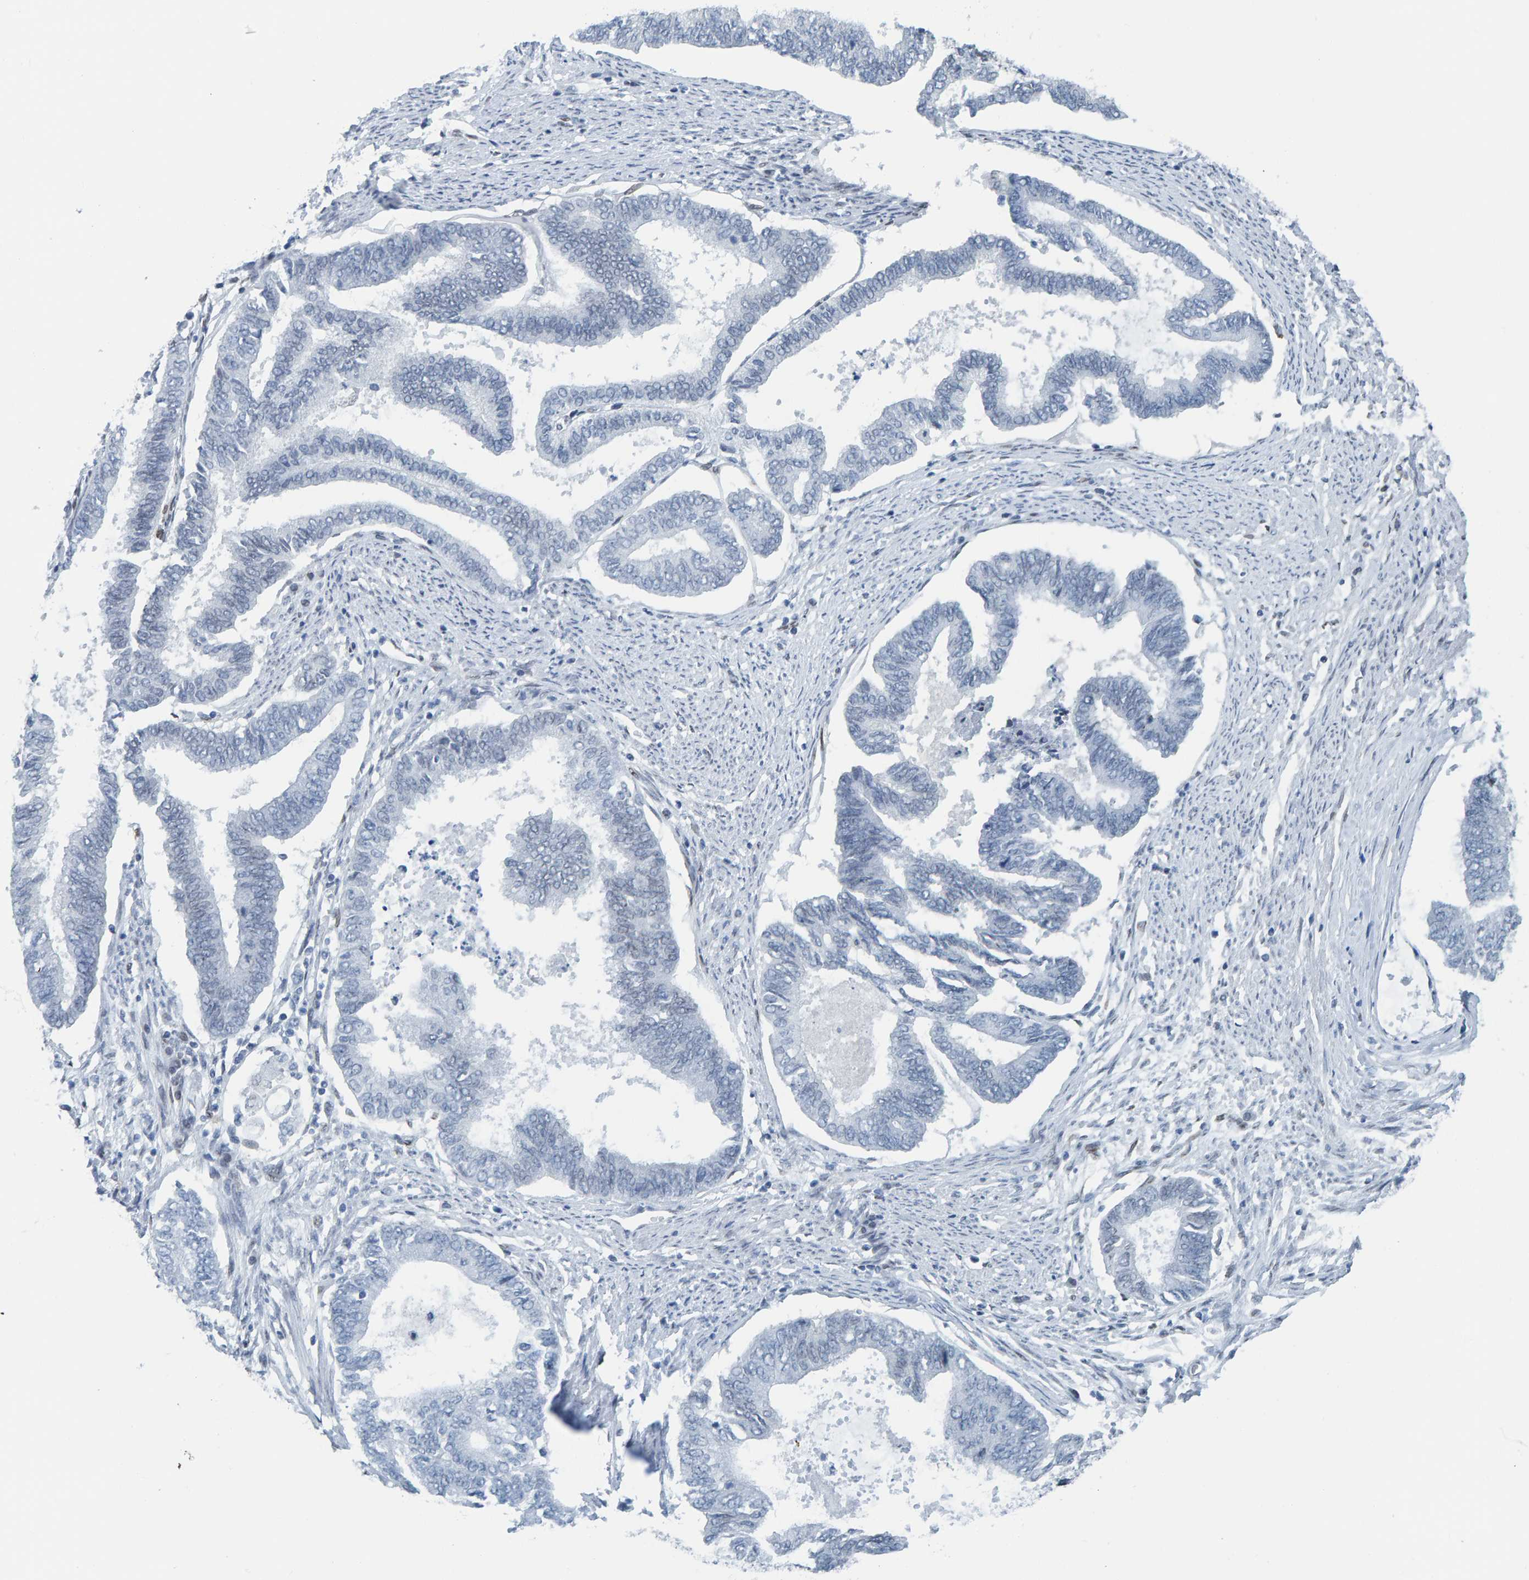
{"staining": {"intensity": "negative", "quantity": "none", "location": "none"}, "tissue": "endometrial cancer", "cell_type": "Tumor cells", "image_type": "cancer", "snomed": [{"axis": "morphology", "description": "Adenocarcinoma, NOS"}, {"axis": "topography", "description": "Endometrium"}], "caption": "The histopathology image shows no staining of tumor cells in endometrial adenocarcinoma.", "gene": "LMNB2", "patient": {"sex": "female", "age": 86}}